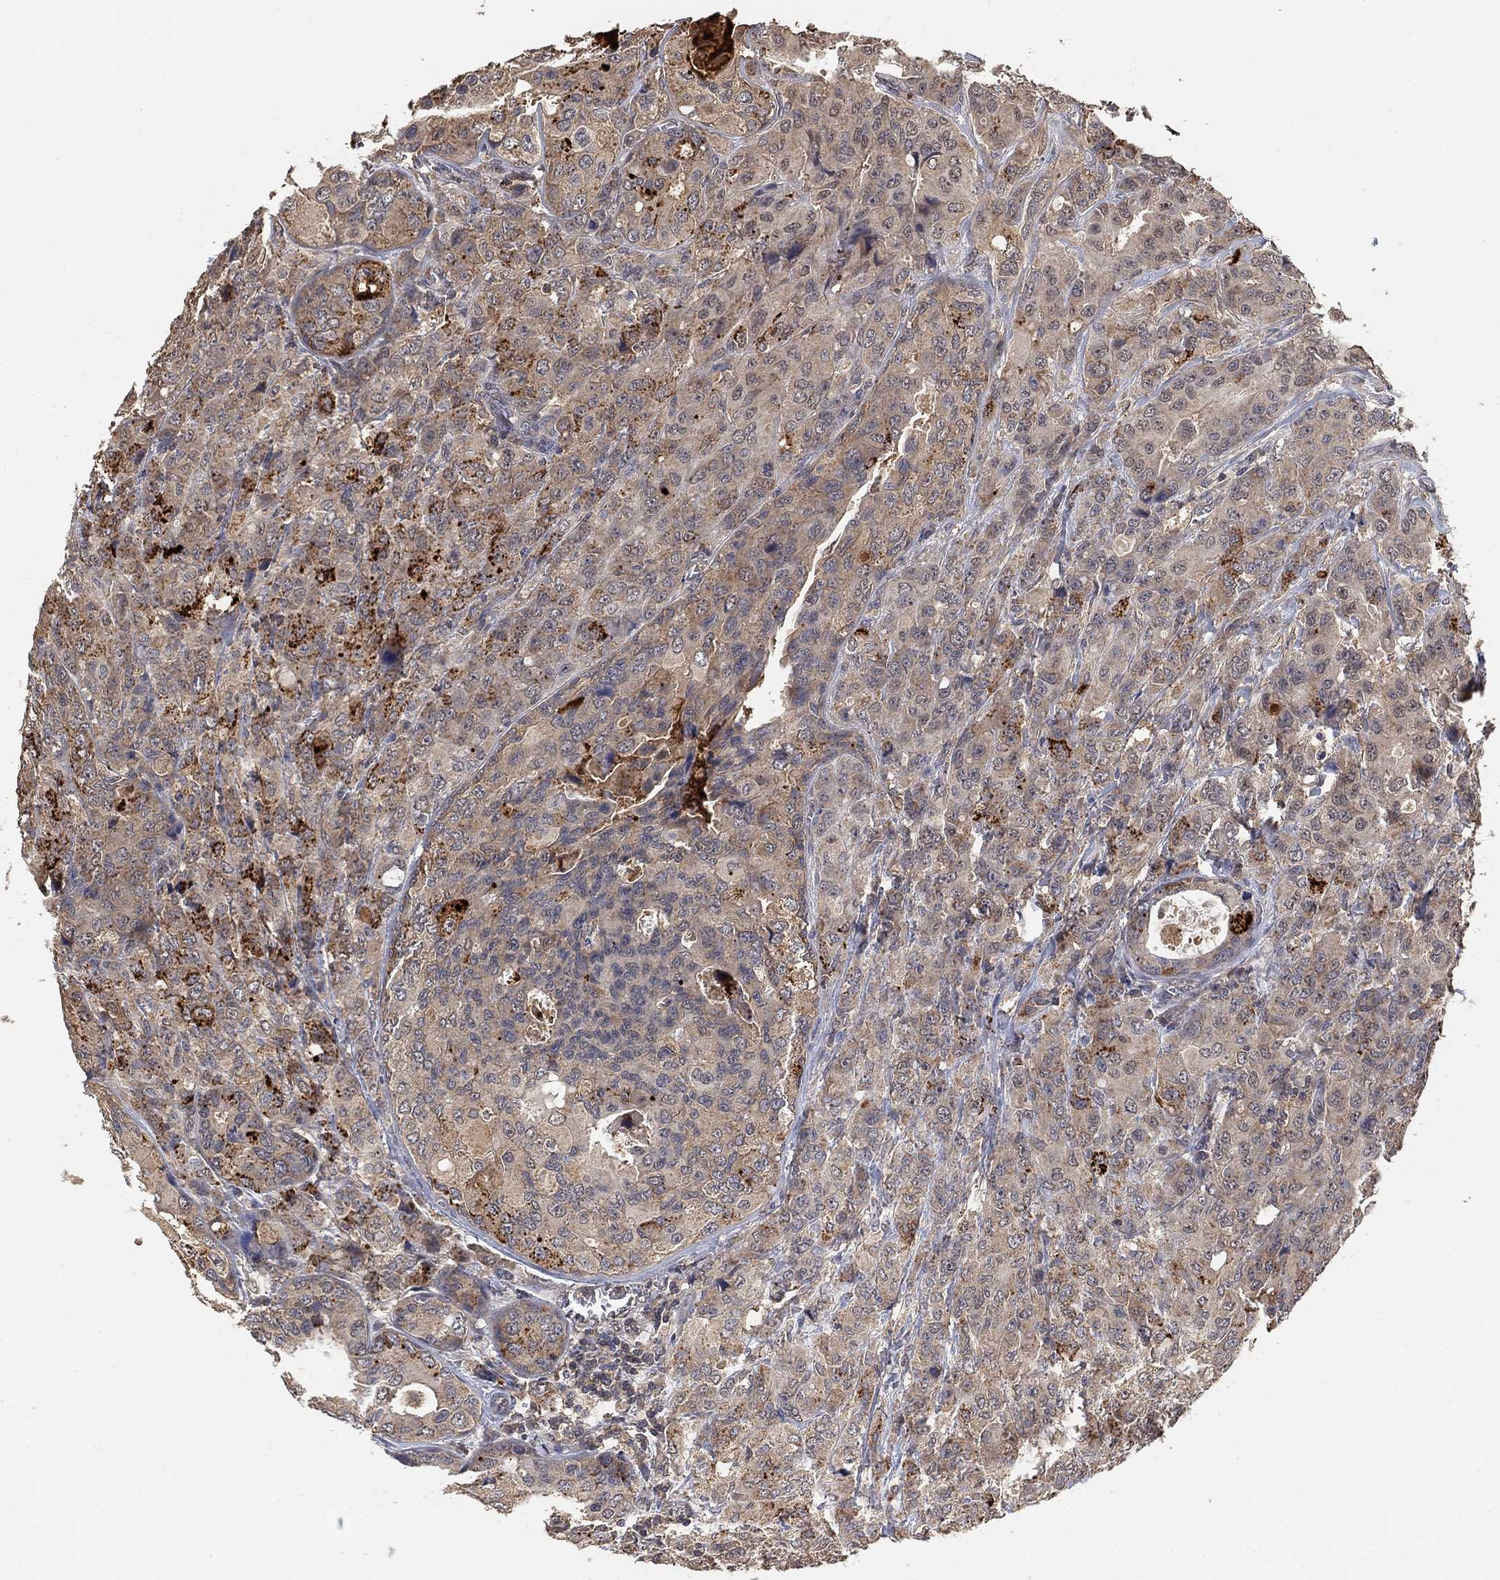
{"staining": {"intensity": "strong", "quantity": "<25%", "location": "cytoplasmic/membranous"}, "tissue": "breast cancer", "cell_type": "Tumor cells", "image_type": "cancer", "snomed": [{"axis": "morphology", "description": "Duct carcinoma"}, {"axis": "topography", "description": "Breast"}], "caption": "Strong cytoplasmic/membranous positivity is identified in approximately <25% of tumor cells in breast cancer. The staining was performed using DAB (3,3'-diaminobenzidine), with brown indicating positive protein expression. Nuclei are stained blue with hematoxylin.", "gene": "CCDC43", "patient": {"sex": "female", "age": 43}}